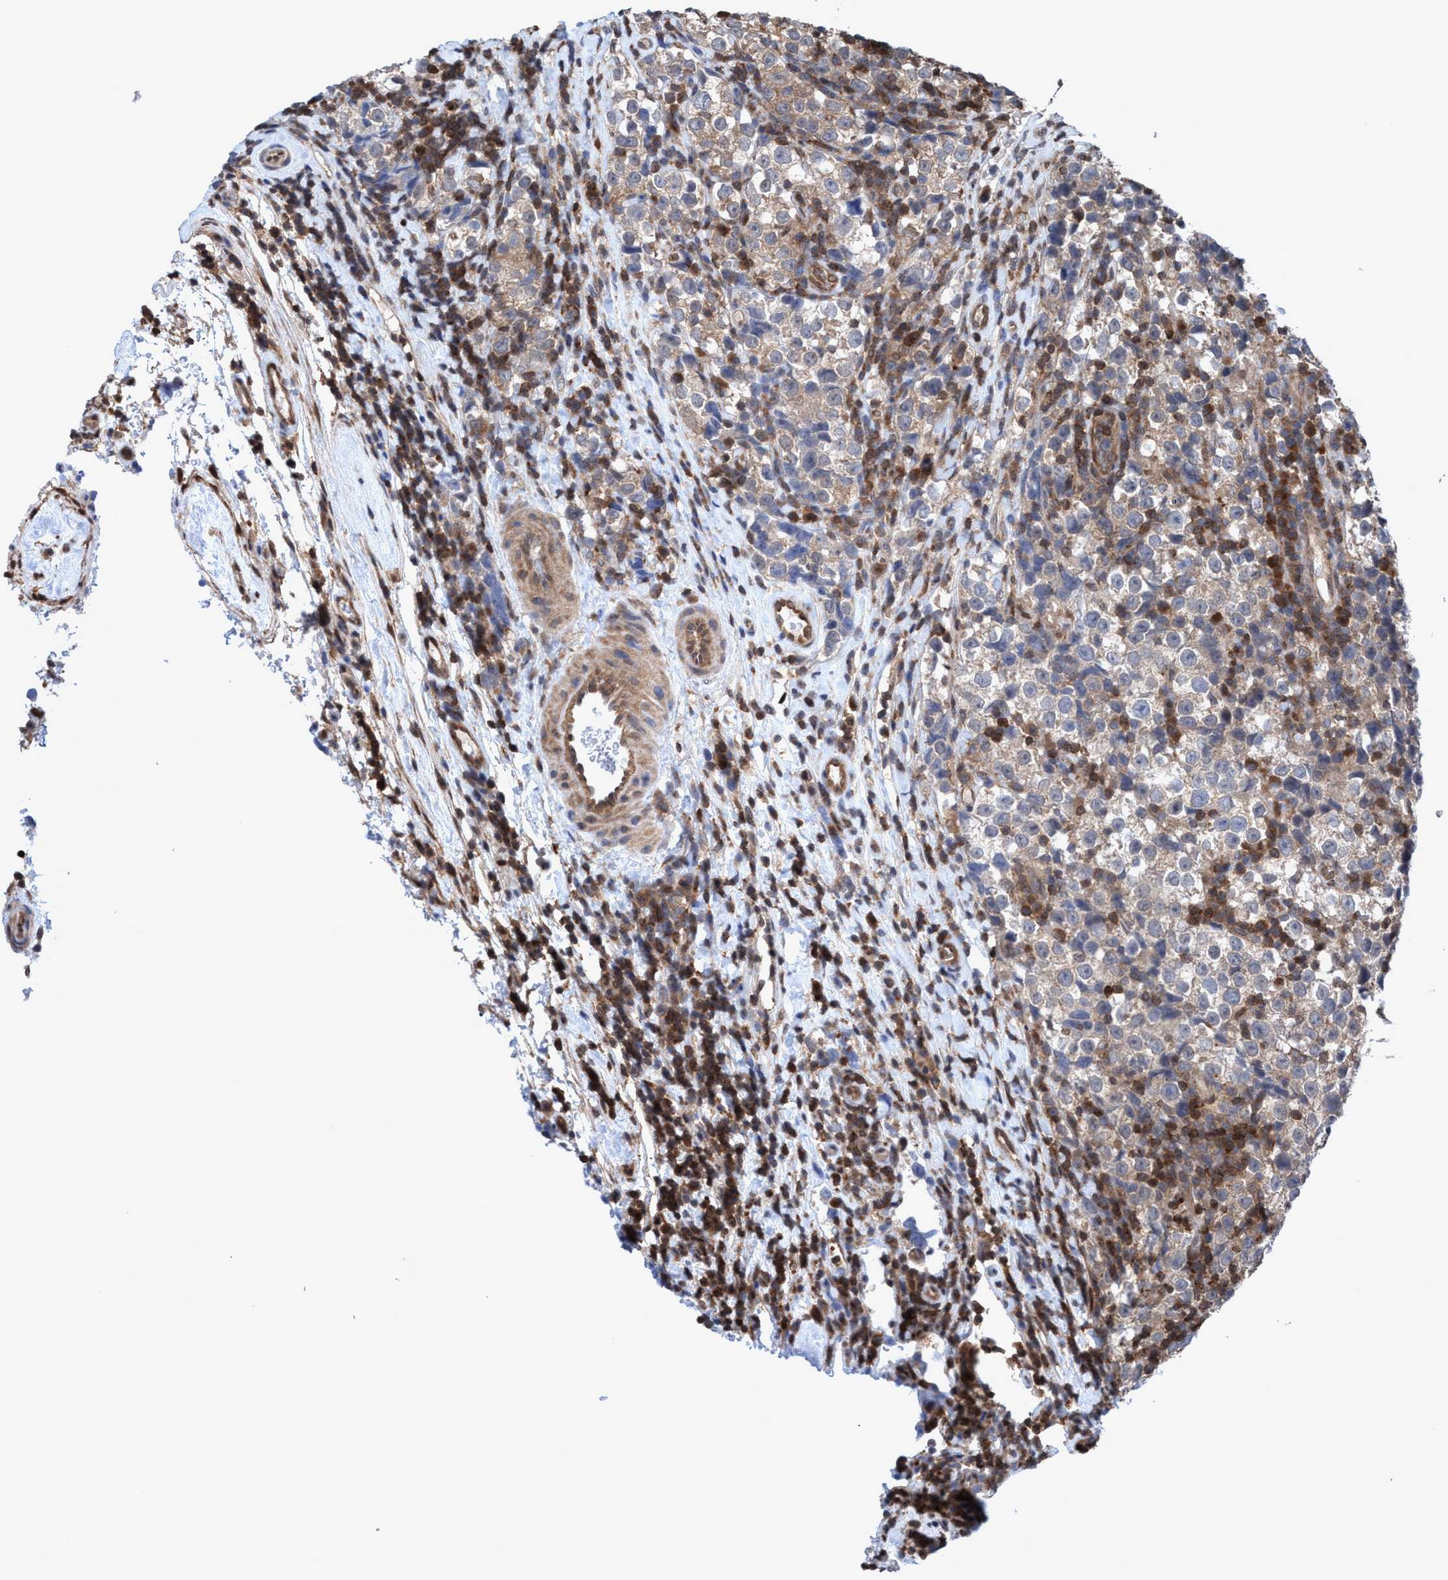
{"staining": {"intensity": "weak", "quantity": ">75%", "location": "cytoplasmic/membranous"}, "tissue": "testis cancer", "cell_type": "Tumor cells", "image_type": "cancer", "snomed": [{"axis": "morphology", "description": "Normal tissue, NOS"}, {"axis": "morphology", "description": "Seminoma, NOS"}, {"axis": "topography", "description": "Testis"}], "caption": "High-magnification brightfield microscopy of seminoma (testis) stained with DAB (3,3'-diaminobenzidine) (brown) and counterstained with hematoxylin (blue). tumor cells exhibit weak cytoplasmic/membranous staining is identified in approximately>75% of cells.", "gene": "GLOD4", "patient": {"sex": "male", "age": 43}}